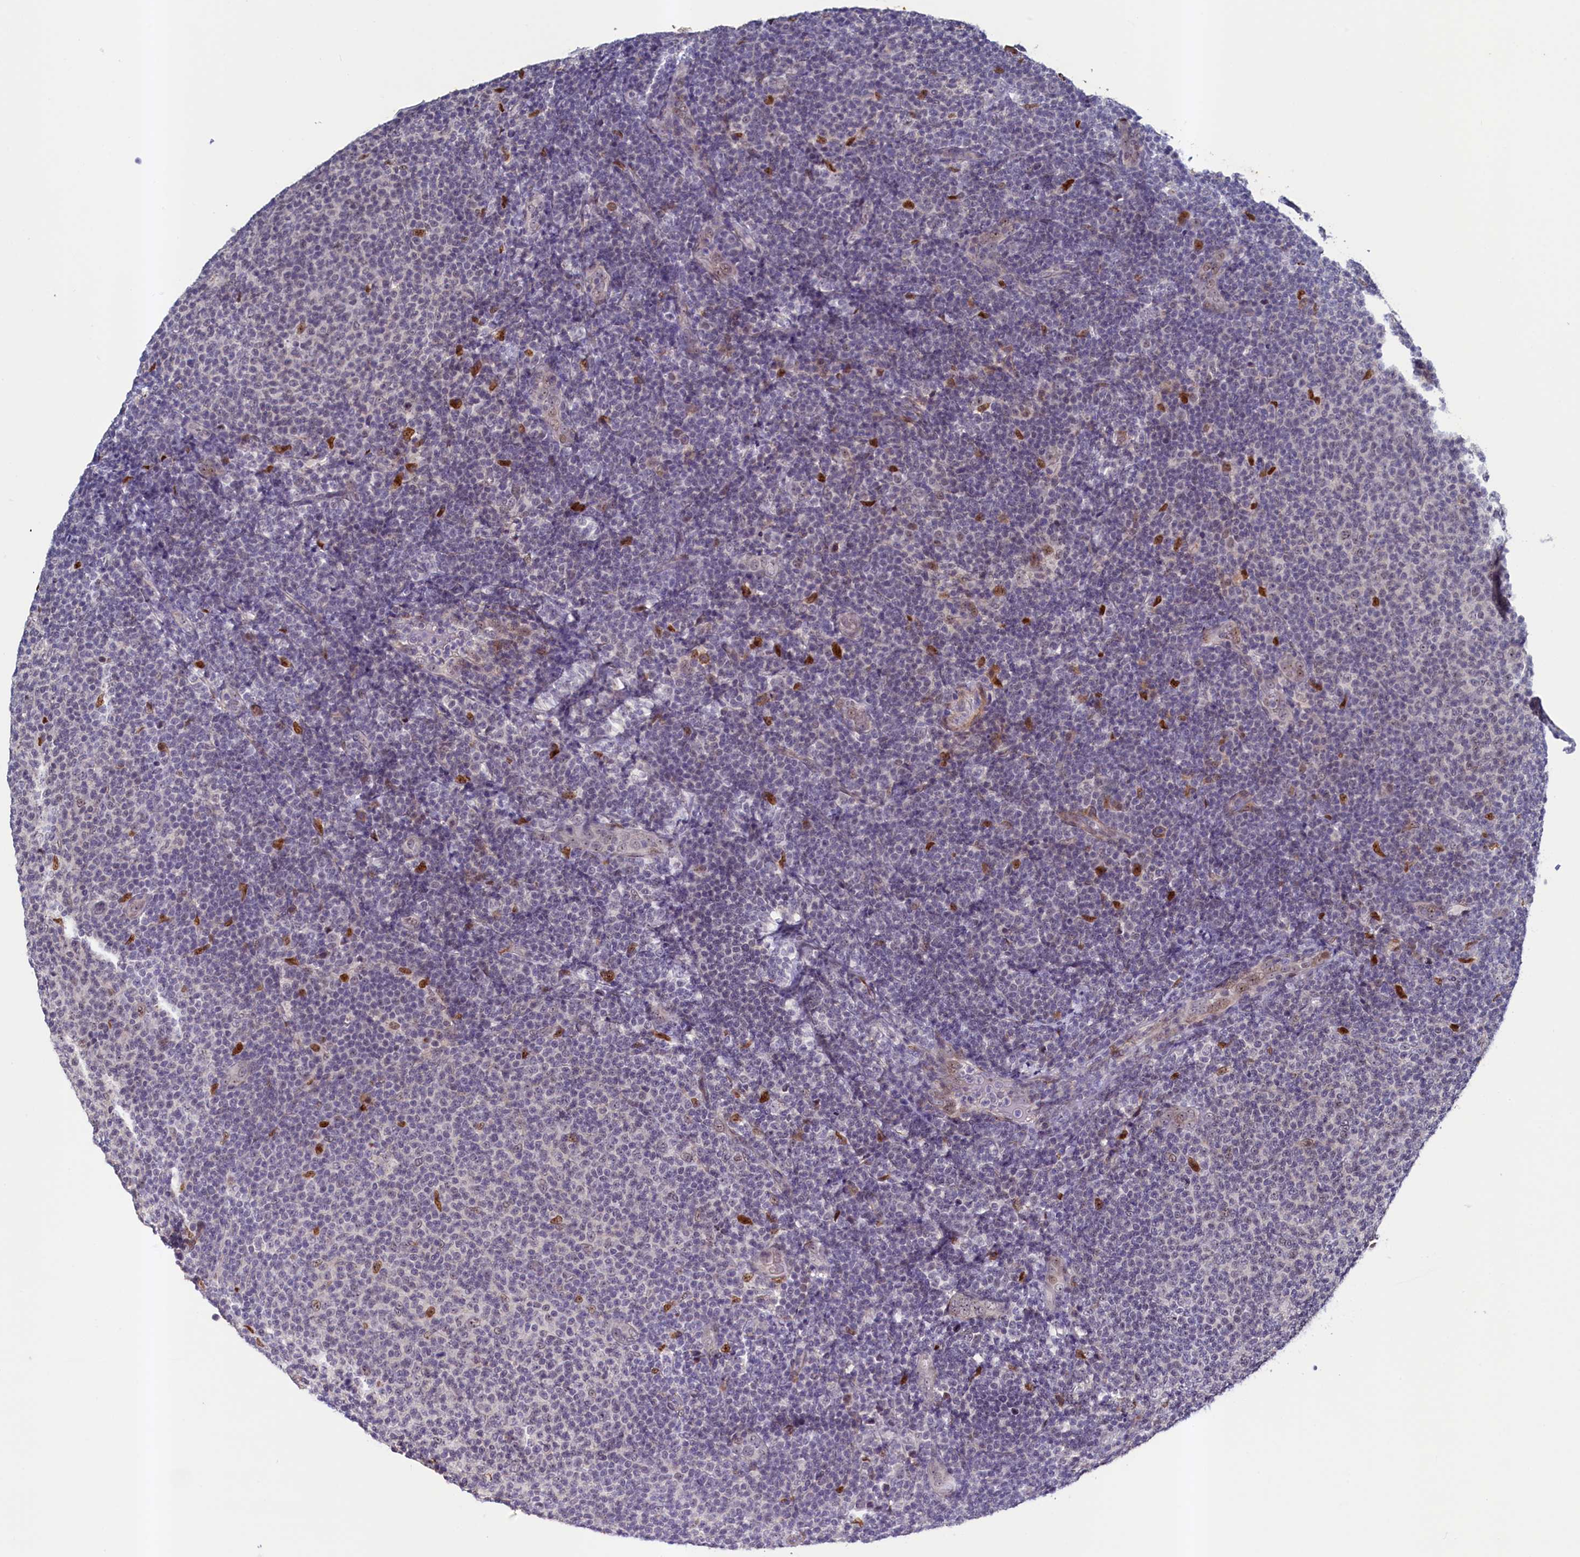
{"staining": {"intensity": "negative", "quantity": "none", "location": "none"}, "tissue": "lymphoma", "cell_type": "Tumor cells", "image_type": "cancer", "snomed": [{"axis": "morphology", "description": "Malignant lymphoma, non-Hodgkin's type, Low grade"}, {"axis": "topography", "description": "Lymph node"}], "caption": "Lymphoma stained for a protein using immunohistochemistry displays no staining tumor cells.", "gene": "PACSIN3", "patient": {"sex": "male", "age": 66}}